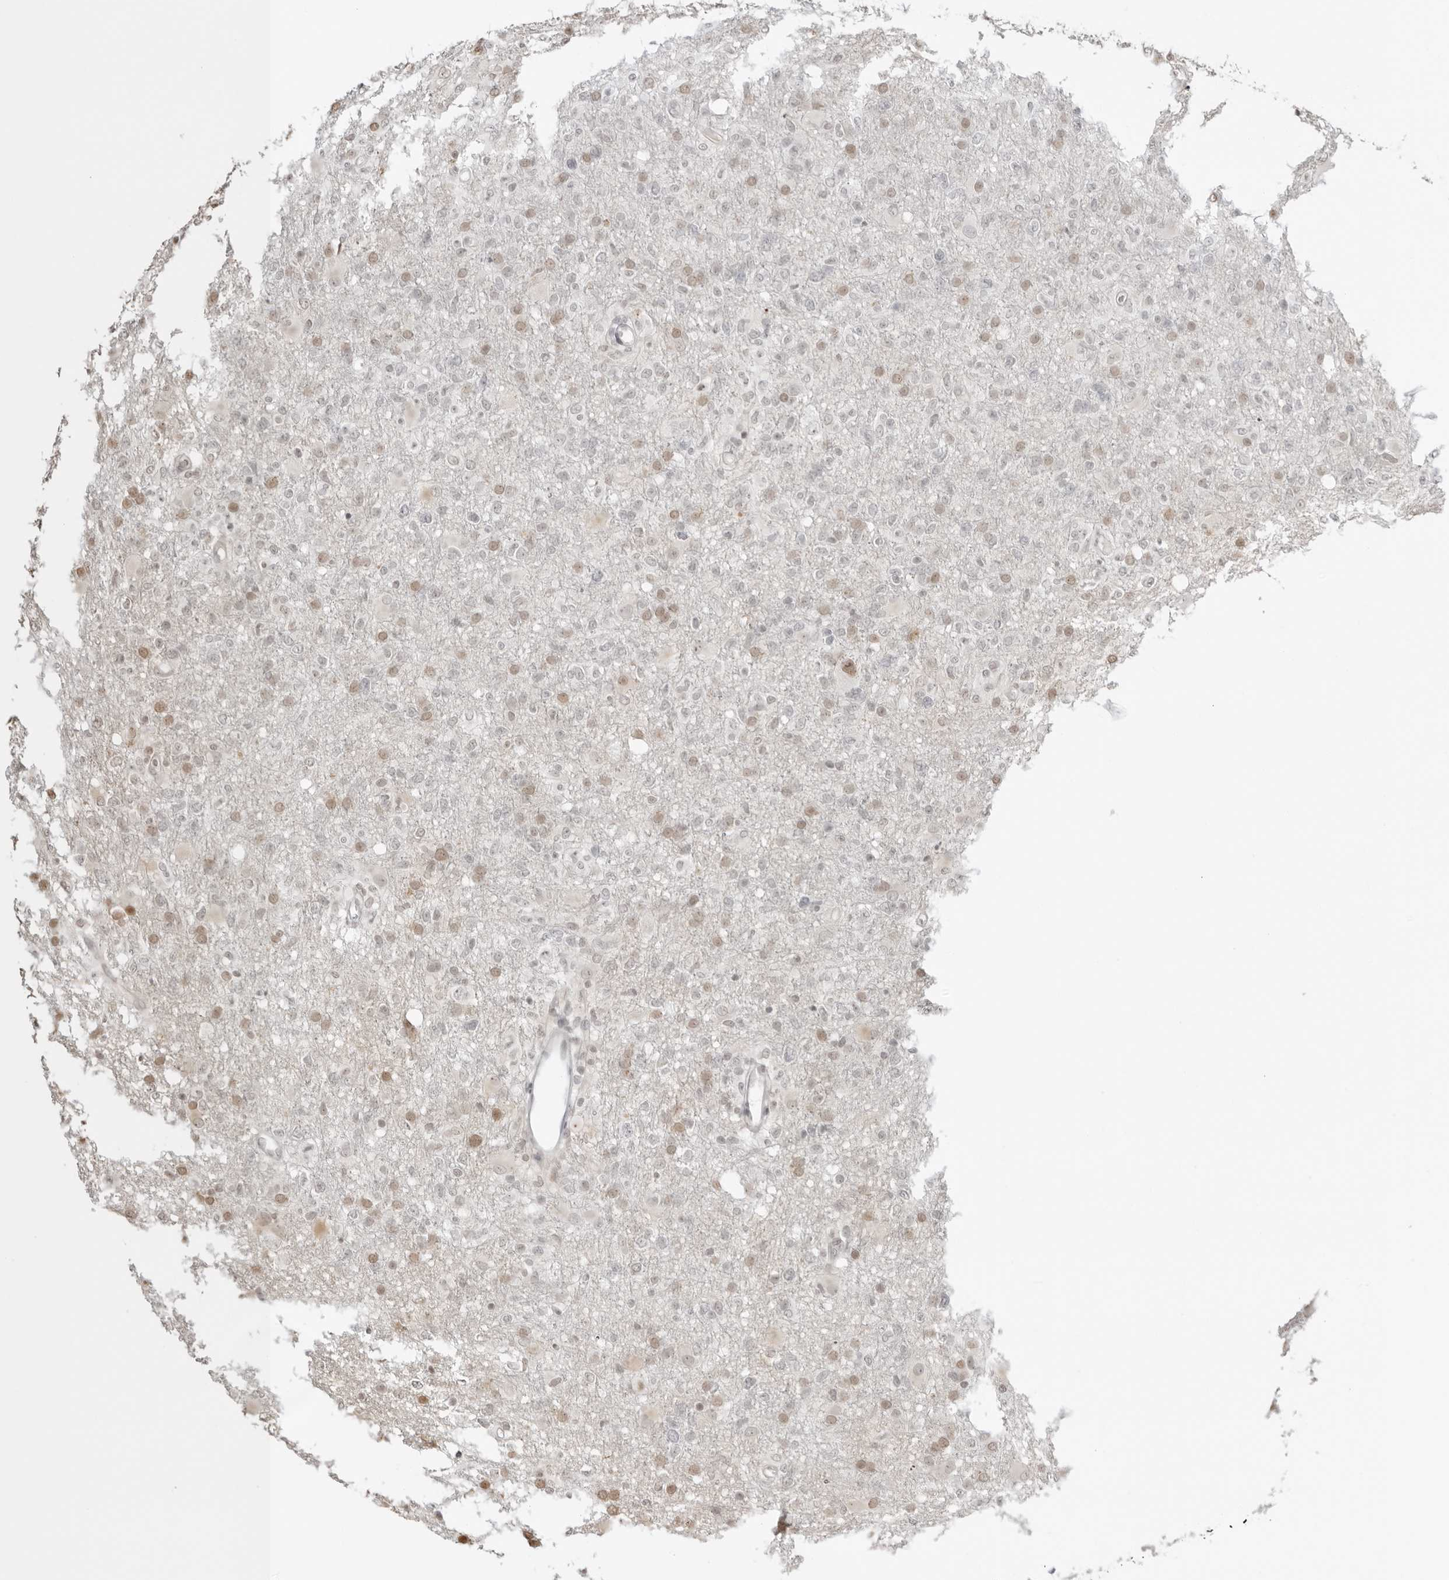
{"staining": {"intensity": "weak", "quantity": "25%-75%", "location": "nuclear"}, "tissue": "glioma", "cell_type": "Tumor cells", "image_type": "cancer", "snomed": [{"axis": "morphology", "description": "Glioma, malignant, High grade"}, {"axis": "topography", "description": "Brain"}], "caption": "A histopathology image of human malignant glioma (high-grade) stained for a protein displays weak nuclear brown staining in tumor cells.", "gene": "RNF146", "patient": {"sex": "female", "age": 57}}